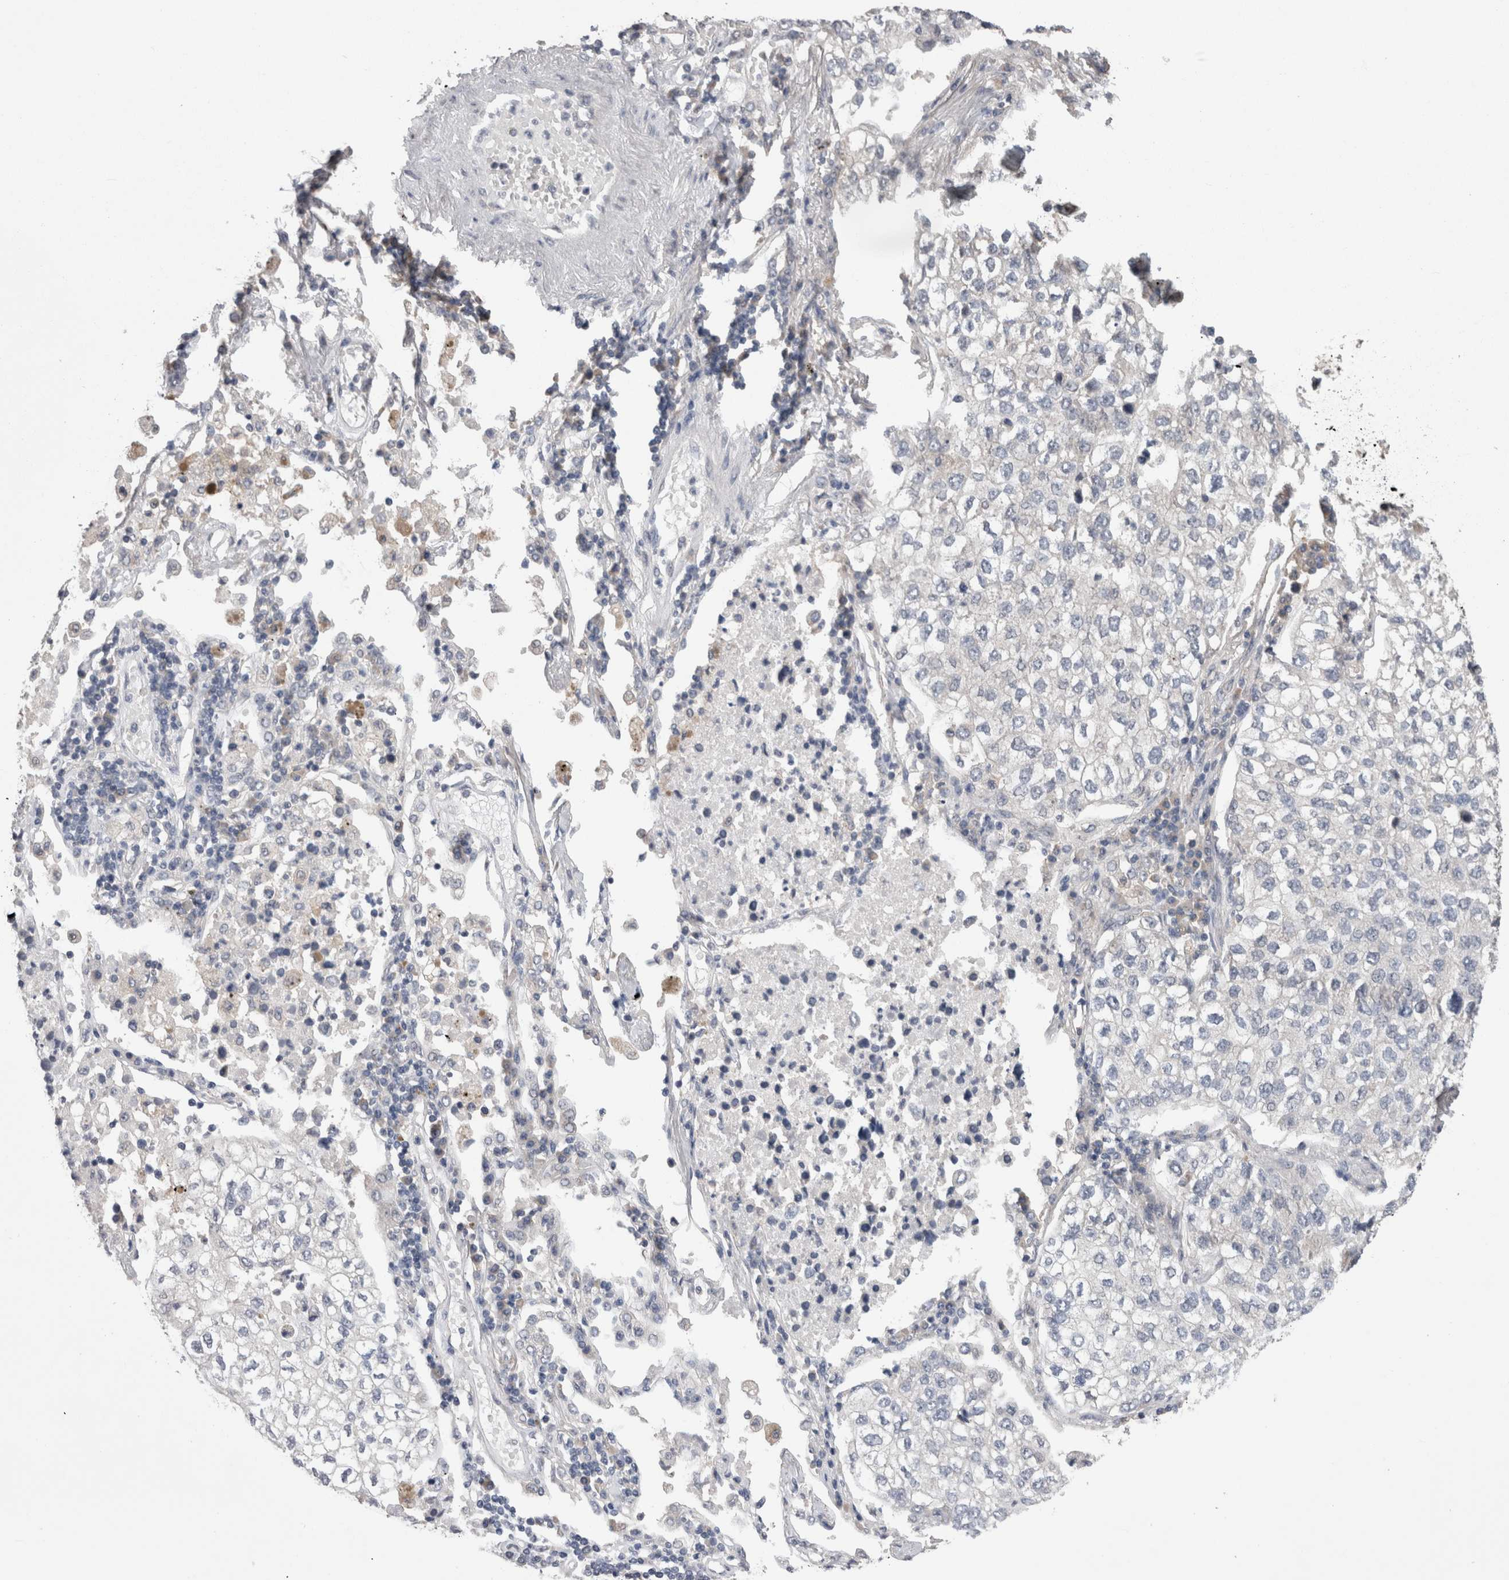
{"staining": {"intensity": "negative", "quantity": "none", "location": "none"}, "tissue": "lung cancer", "cell_type": "Tumor cells", "image_type": "cancer", "snomed": [{"axis": "morphology", "description": "Adenocarcinoma, NOS"}, {"axis": "topography", "description": "Lung"}], "caption": "Tumor cells are negative for brown protein staining in lung adenocarcinoma. (Brightfield microscopy of DAB (3,3'-diaminobenzidine) immunohistochemistry at high magnification).", "gene": "DCTN6", "patient": {"sex": "male", "age": 63}}